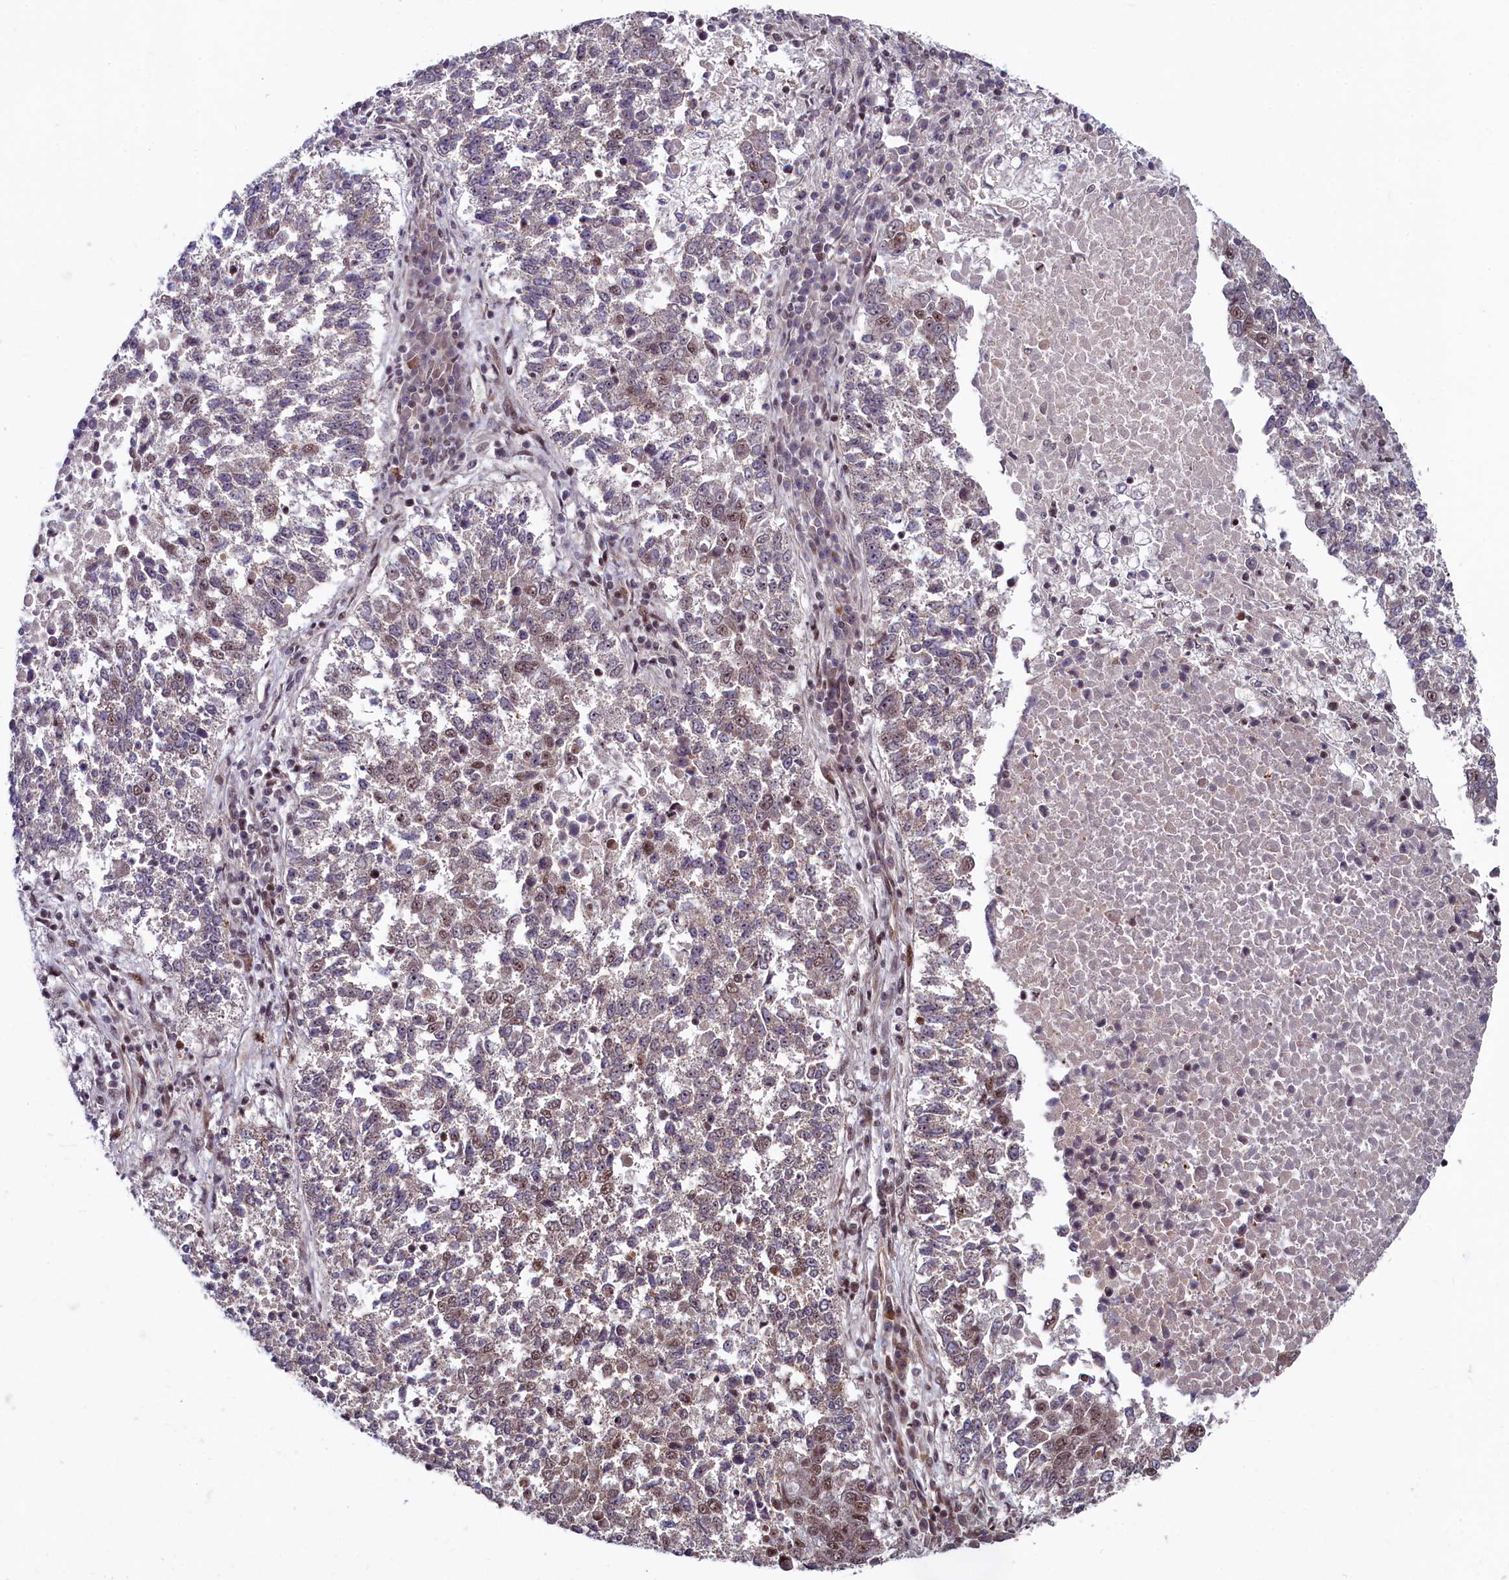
{"staining": {"intensity": "weak", "quantity": "25%-75%", "location": "nuclear"}, "tissue": "lung cancer", "cell_type": "Tumor cells", "image_type": "cancer", "snomed": [{"axis": "morphology", "description": "Squamous cell carcinoma, NOS"}, {"axis": "topography", "description": "Lung"}], "caption": "The immunohistochemical stain shows weak nuclear staining in tumor cells of lung cancer tissue.", "gene": "LEO1", "patient": {"sex": "male", "age": 73}}